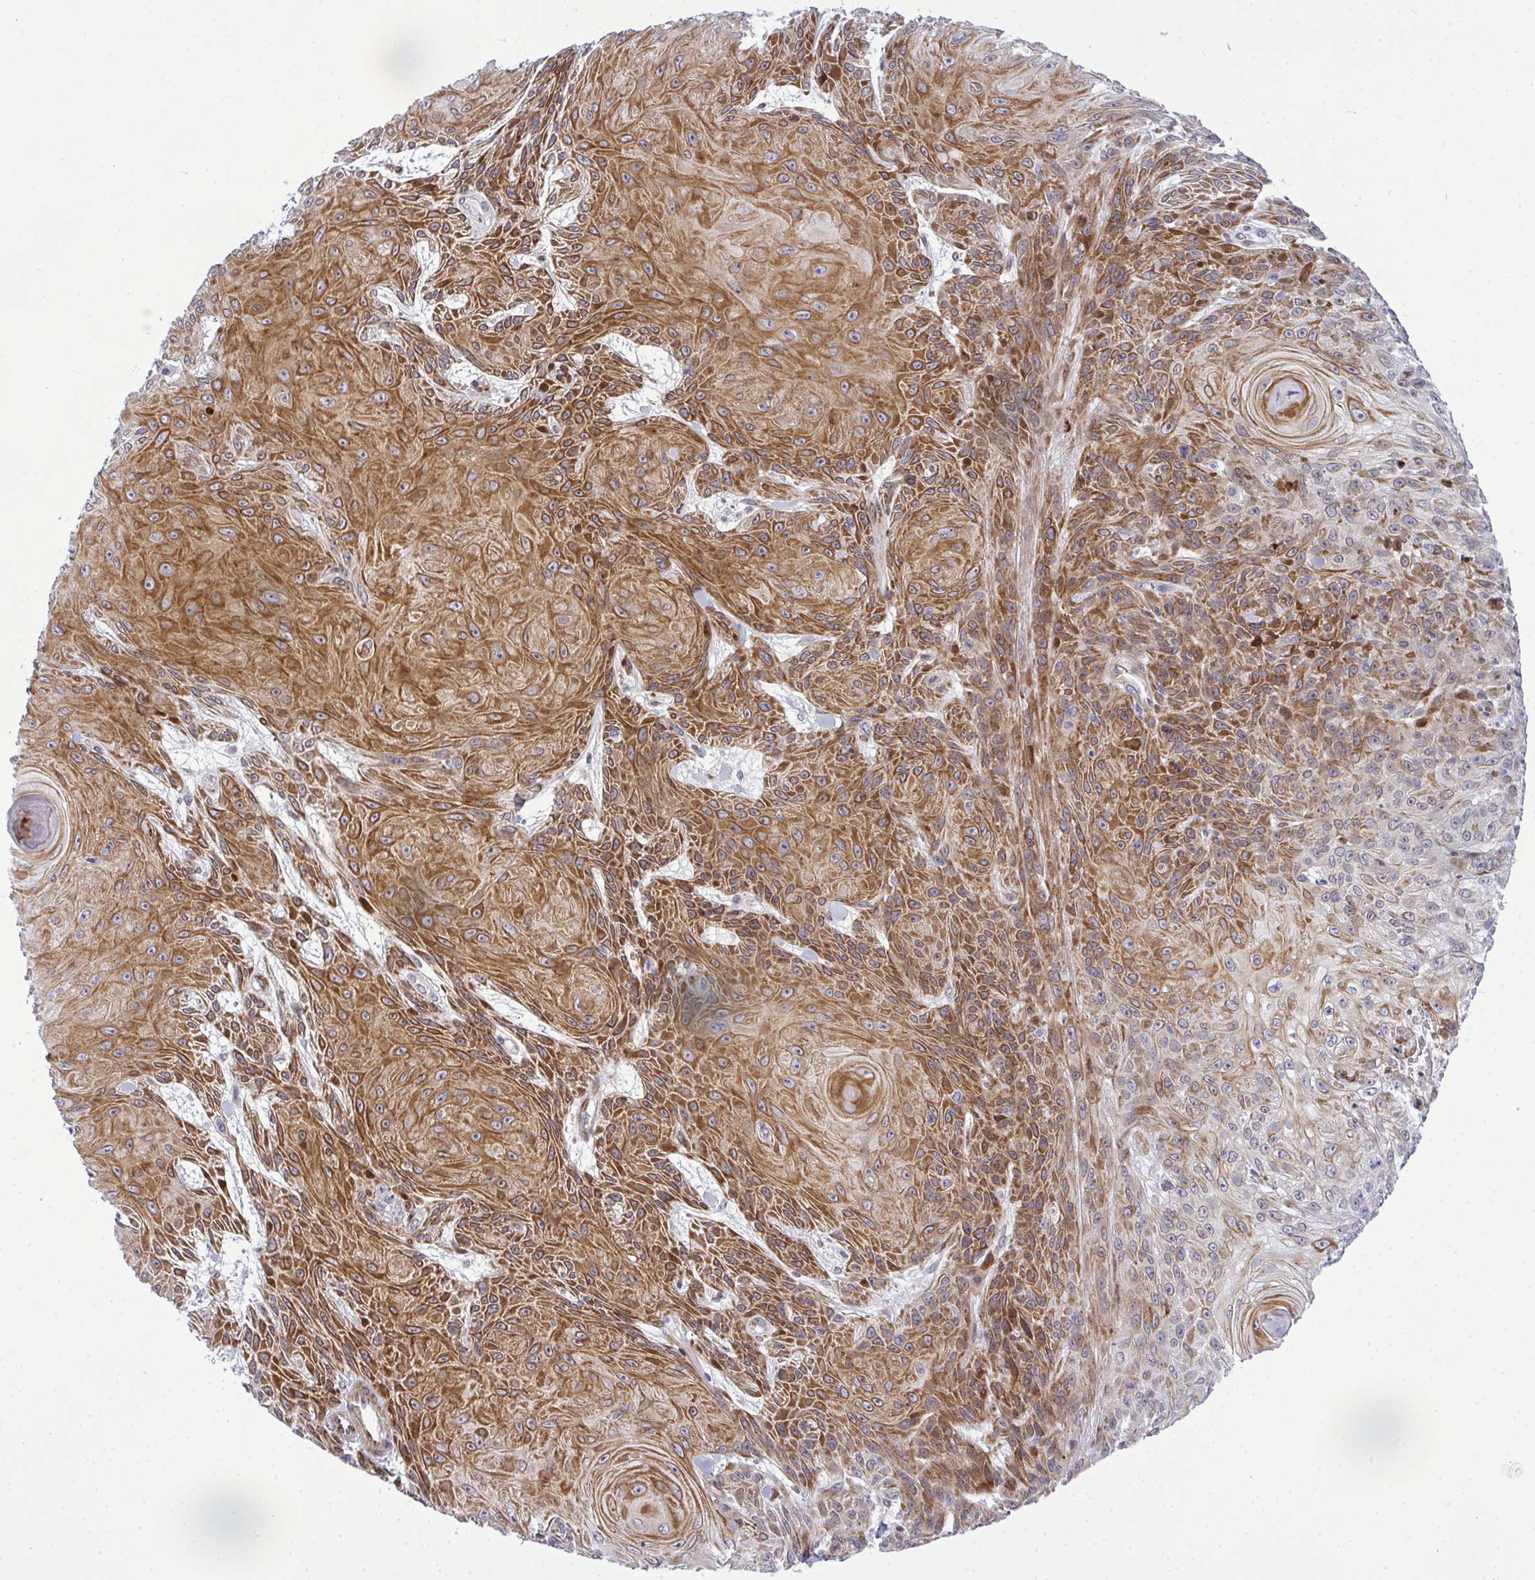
{"staining": {"intensity": "strong", "quantity": ">75%", "location": "cytoplasmic/membranous"}, "tissue": "skin cancer", "cell_type": "Tumor cells", "image_type": "cancer", "snomed": [{"axis": "morphology", "description": "Squamous cell carcinoma, NOS"}, {"axis": "topography", "description": "Skin"}], "caption": "Immunohistochemistry photomicrograph of neoplastic tissue: skin squamous cell carcinoma stained using IHC shows high levels of strong protein expression localized specifically in the cytoplasmic/membranous of tumor cells, appearing as a cytoplasmic/membranous brown color.", "gene": "CASTOR2", "patient": {"sex": "male", "age": 88}}